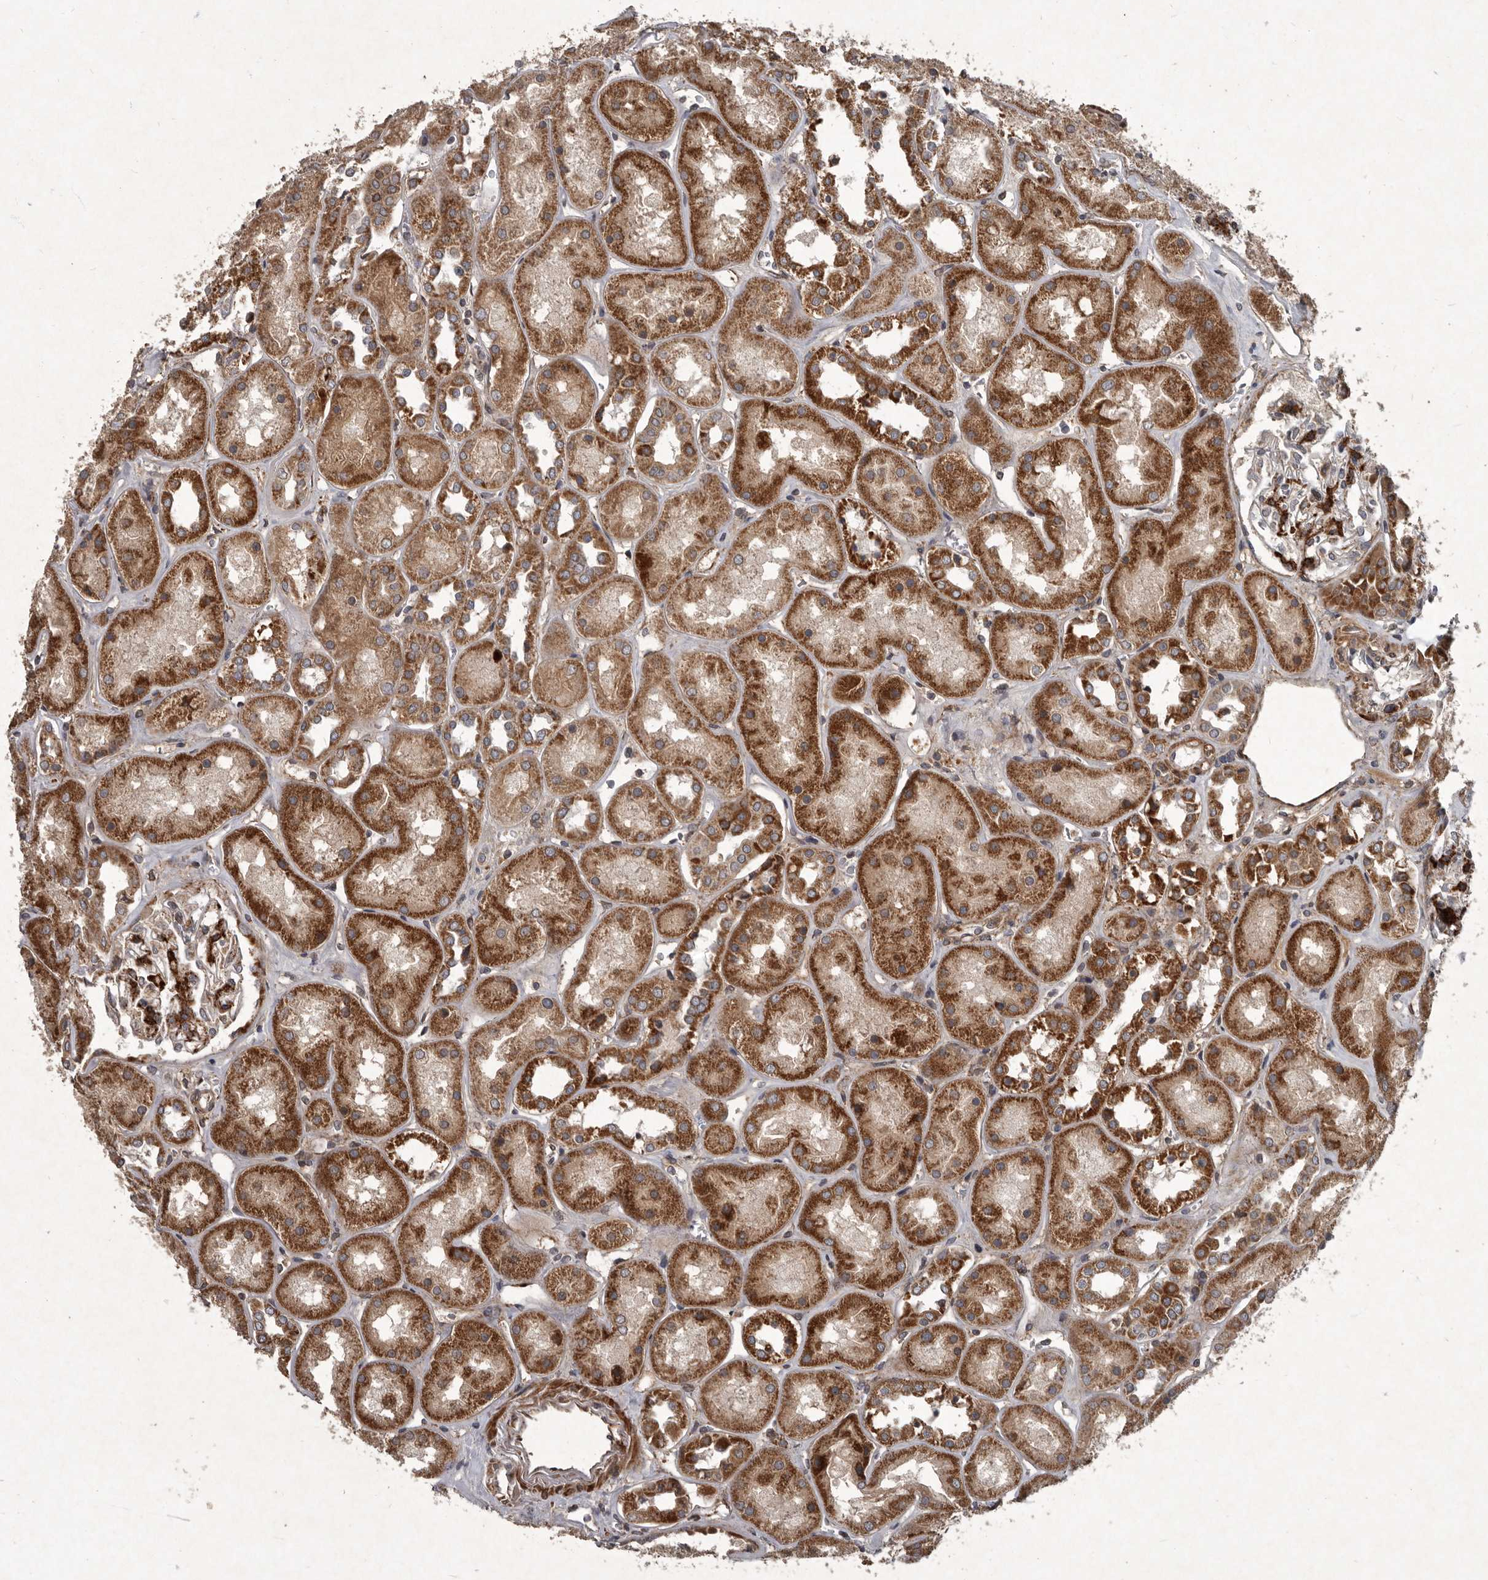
{"staining": {"intensity": "strong", "quantity": "25%-75%", "location": "cytoplasmic/membranous"}, "tissue": "kidney", "cell_type": "Cells in glomeruli", "image_type": "normal", "snomed": [{"axis": "morphology", "description": "Normal tissue, NOS"}, {"axis": "topography", "description": "Kidney"}], "caption": "A micrograph showing strong cytoplasmic/membranous expression in about 25%-75% of cells in glomeruli in normal kidney, as visualized by brown immunohistochemical staining.", "gene": "MRPS15", "patient": {"sex": "male", "age": 70}}